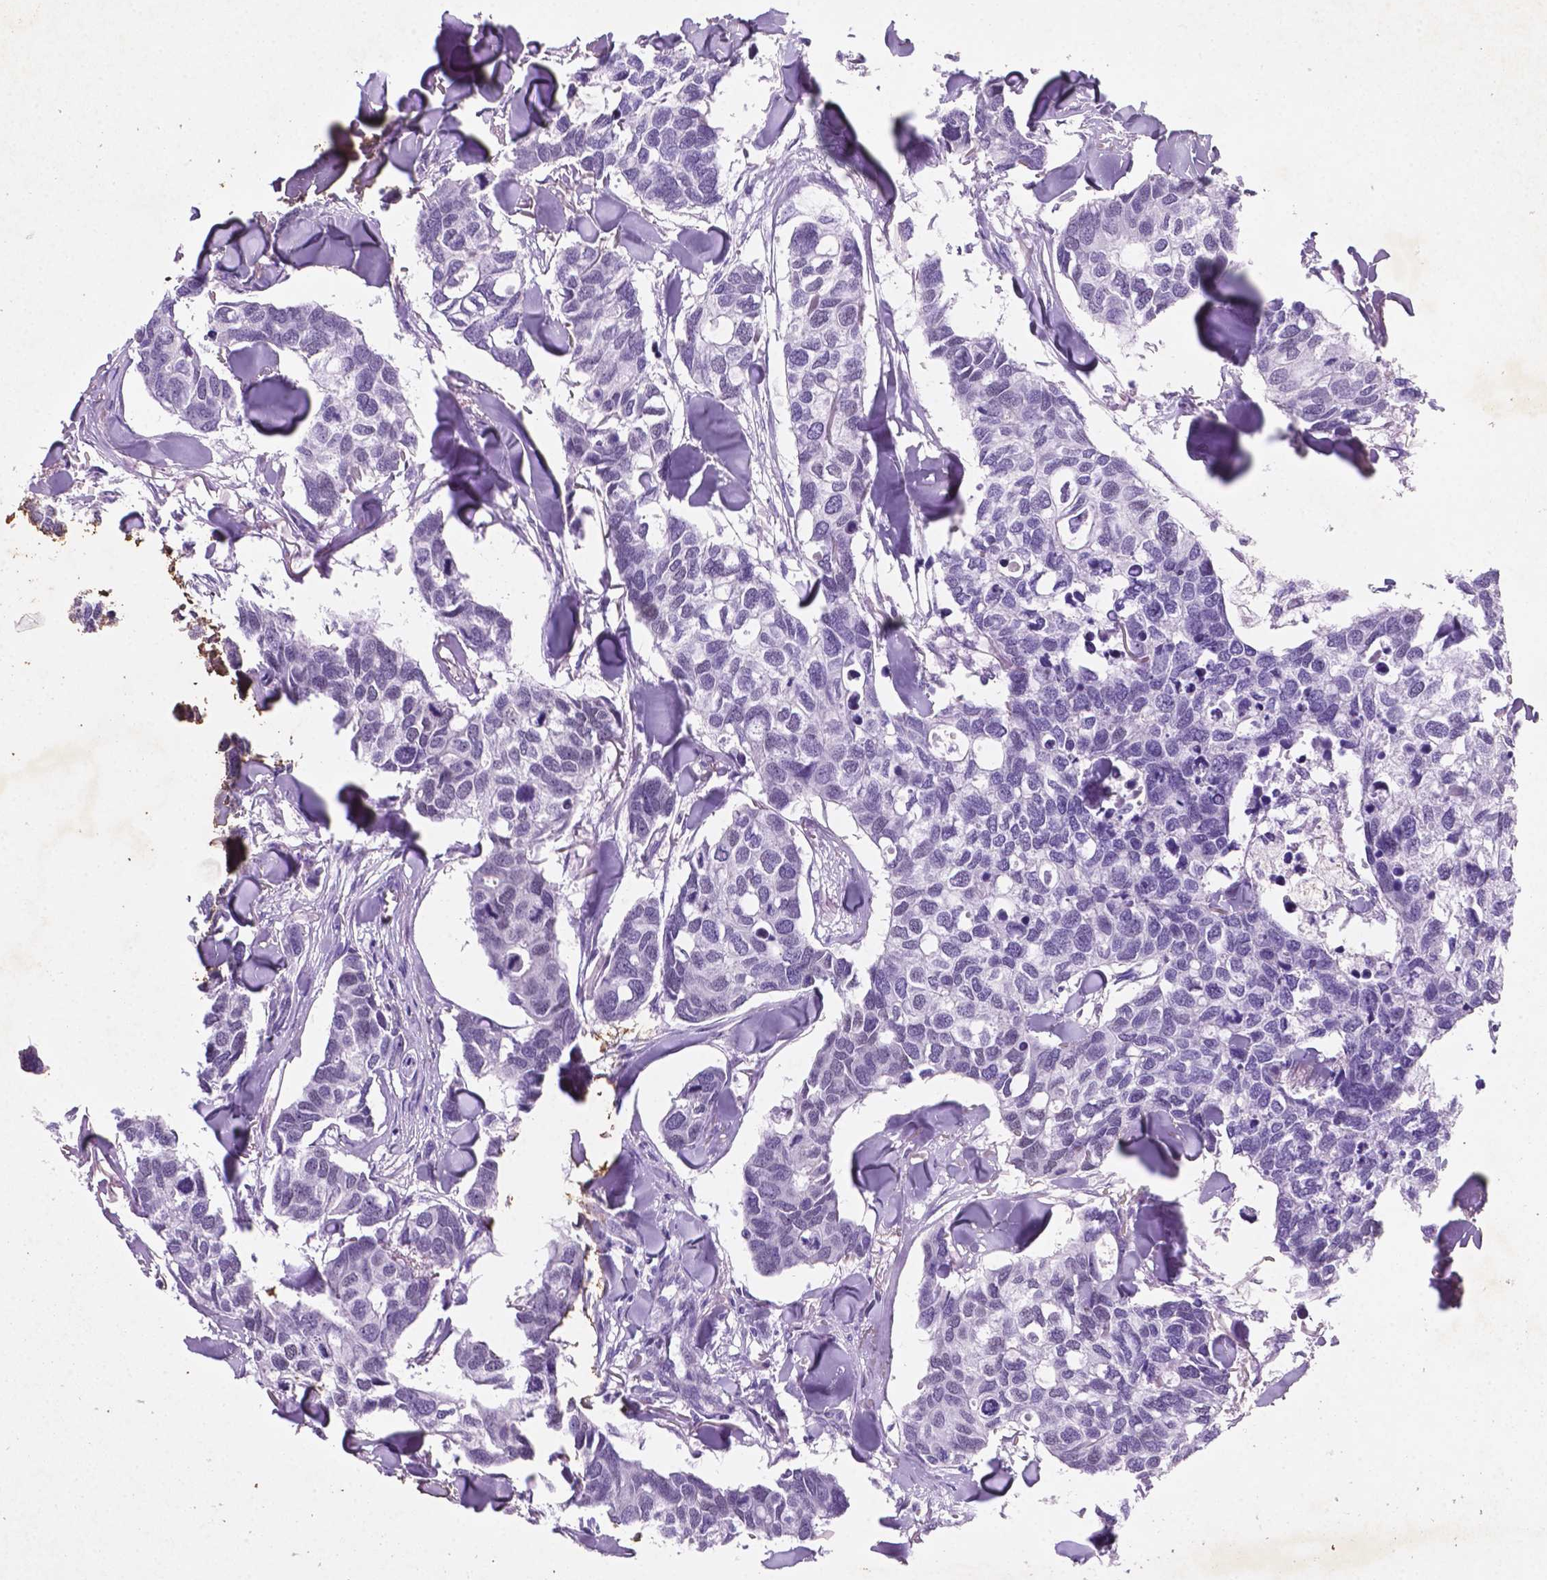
{"staining": {"intensity": "negative", "quantity": "none", "location": "none"}, "tissue": "breast cancer", "cell_type": "Tumor cells", "image_type": "cancer", "snomed": [{"axis": "morphology", "description": "Duct carcinoma"}, {"axis": "topography", "description": "Breast"}], "caption": "DAB (3,3'-diaminobenzidine) immunohistochemical staining of human breast infiltrating ductal carcinoma demonstrates no significant positivity in tumor cells.", "gene": "C18orf21", "patient": {"sex": "female", "age": 83}}